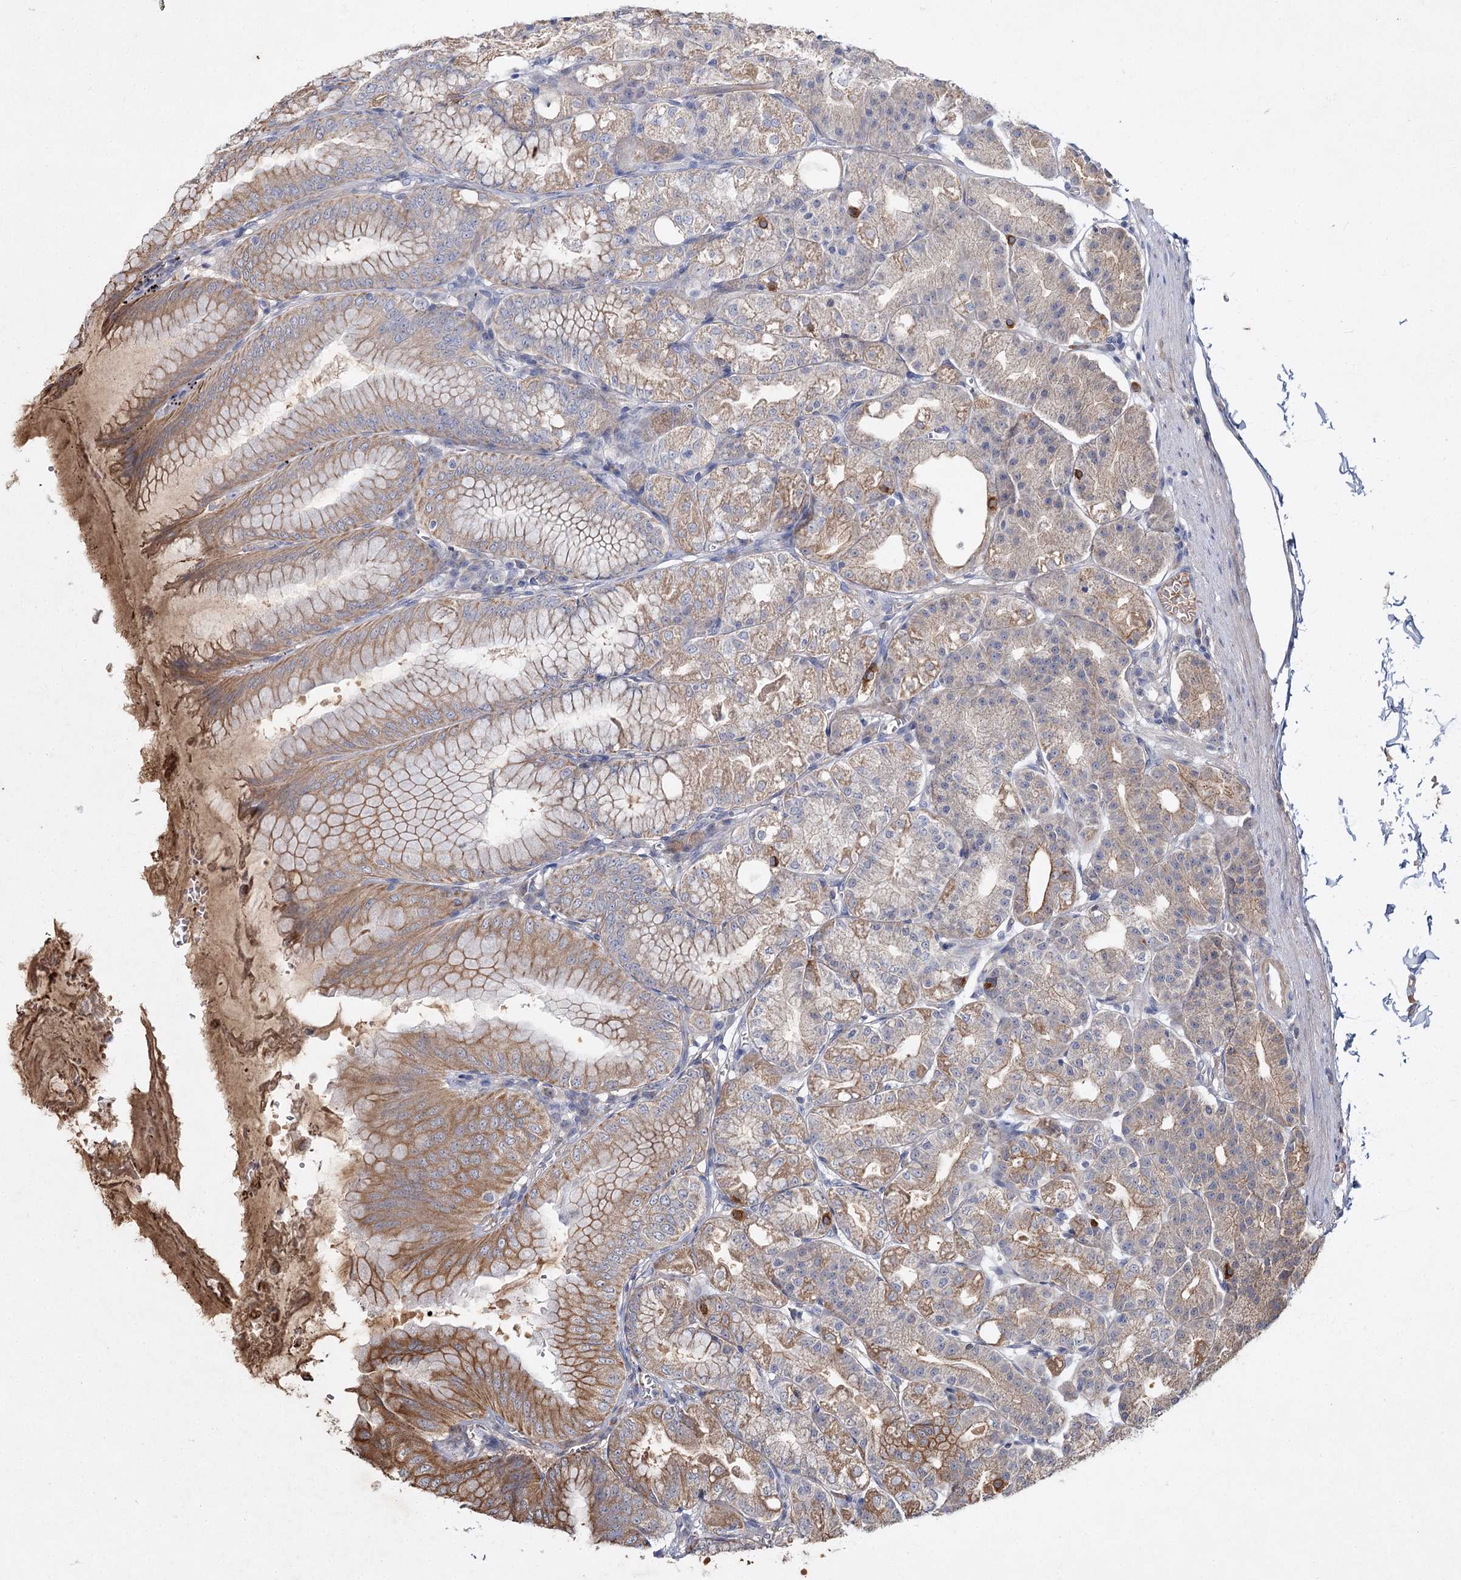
{"staining": {"intensity": "moderate", "quantity": ">75%", "location": "cytoplasmic/membranous"}, "tissue": "stomach", "cell_type": "Glandular cells", "image_type": "normal", "snomed": [{"axis": "morphology", "description": "Normal tissue, NOS"}, {"axis": "topography", "description": "Stomach, lower"}], "caption": "A medium amount of moderate cytoplasmic/membranous expression is identified in about >75% of glandular cells in benign stomach.", "gene": "MFN1", "patient": {"sex": "male", "age": 71}}